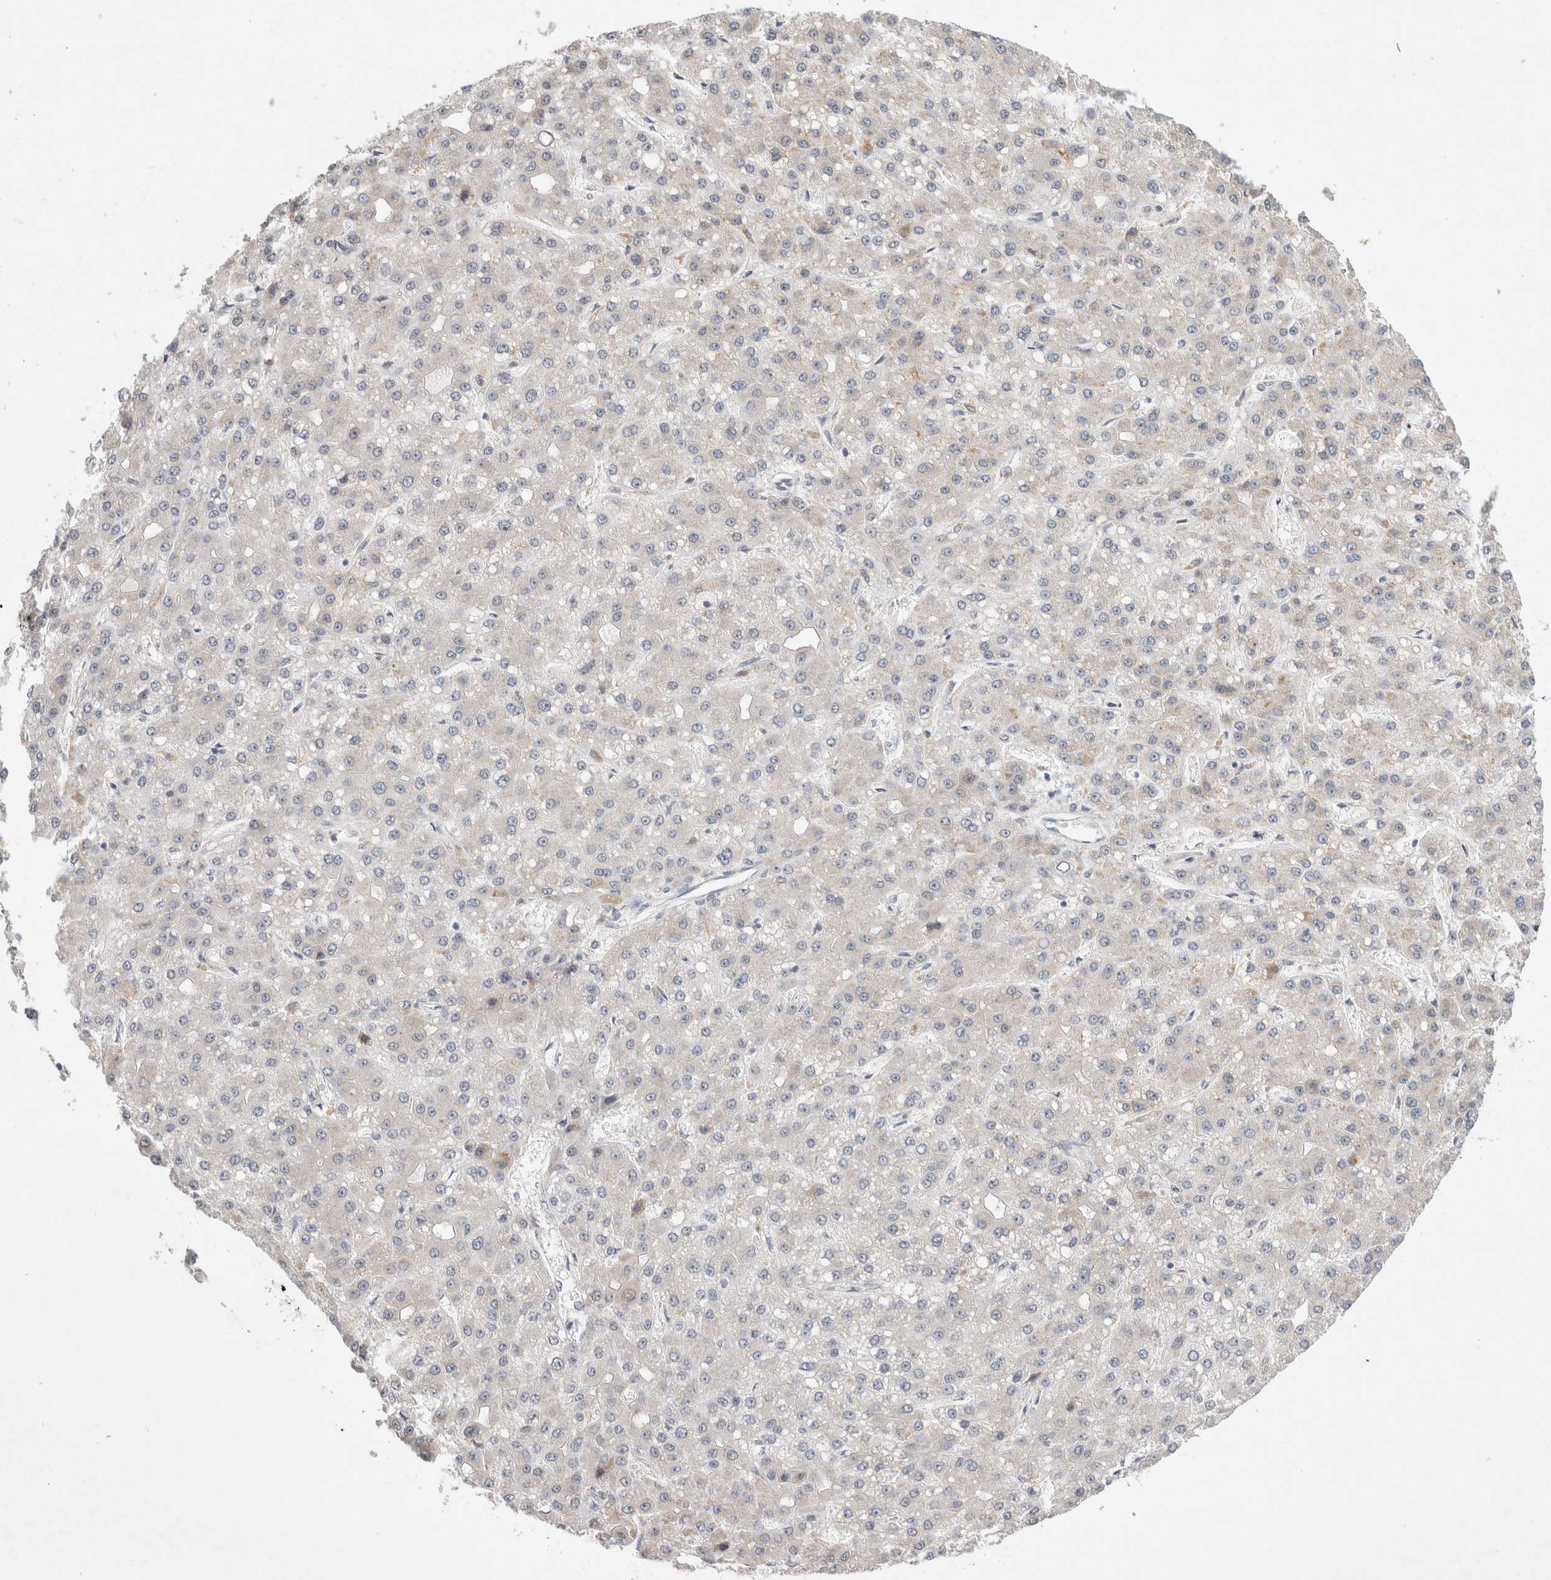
{"staining": {"intensity": "negative", "quantity": "none", "location": "none"}, "tissue": "liver cancer", "cell_type": "Tumor cells", "image_type": "cancer", "snomed": [{"axis": "morphology", "description": "Carcinoma, Hepatocellular, NOS"}, {"axis": "topography", "description": "Liver"}], "caption": "IHC image of human liver cancer stained for a protein (brown), which exhibits no expression in tumor cells.", "gene": "NEDD4L", "patient": {"sex": "male", "age": 67}}